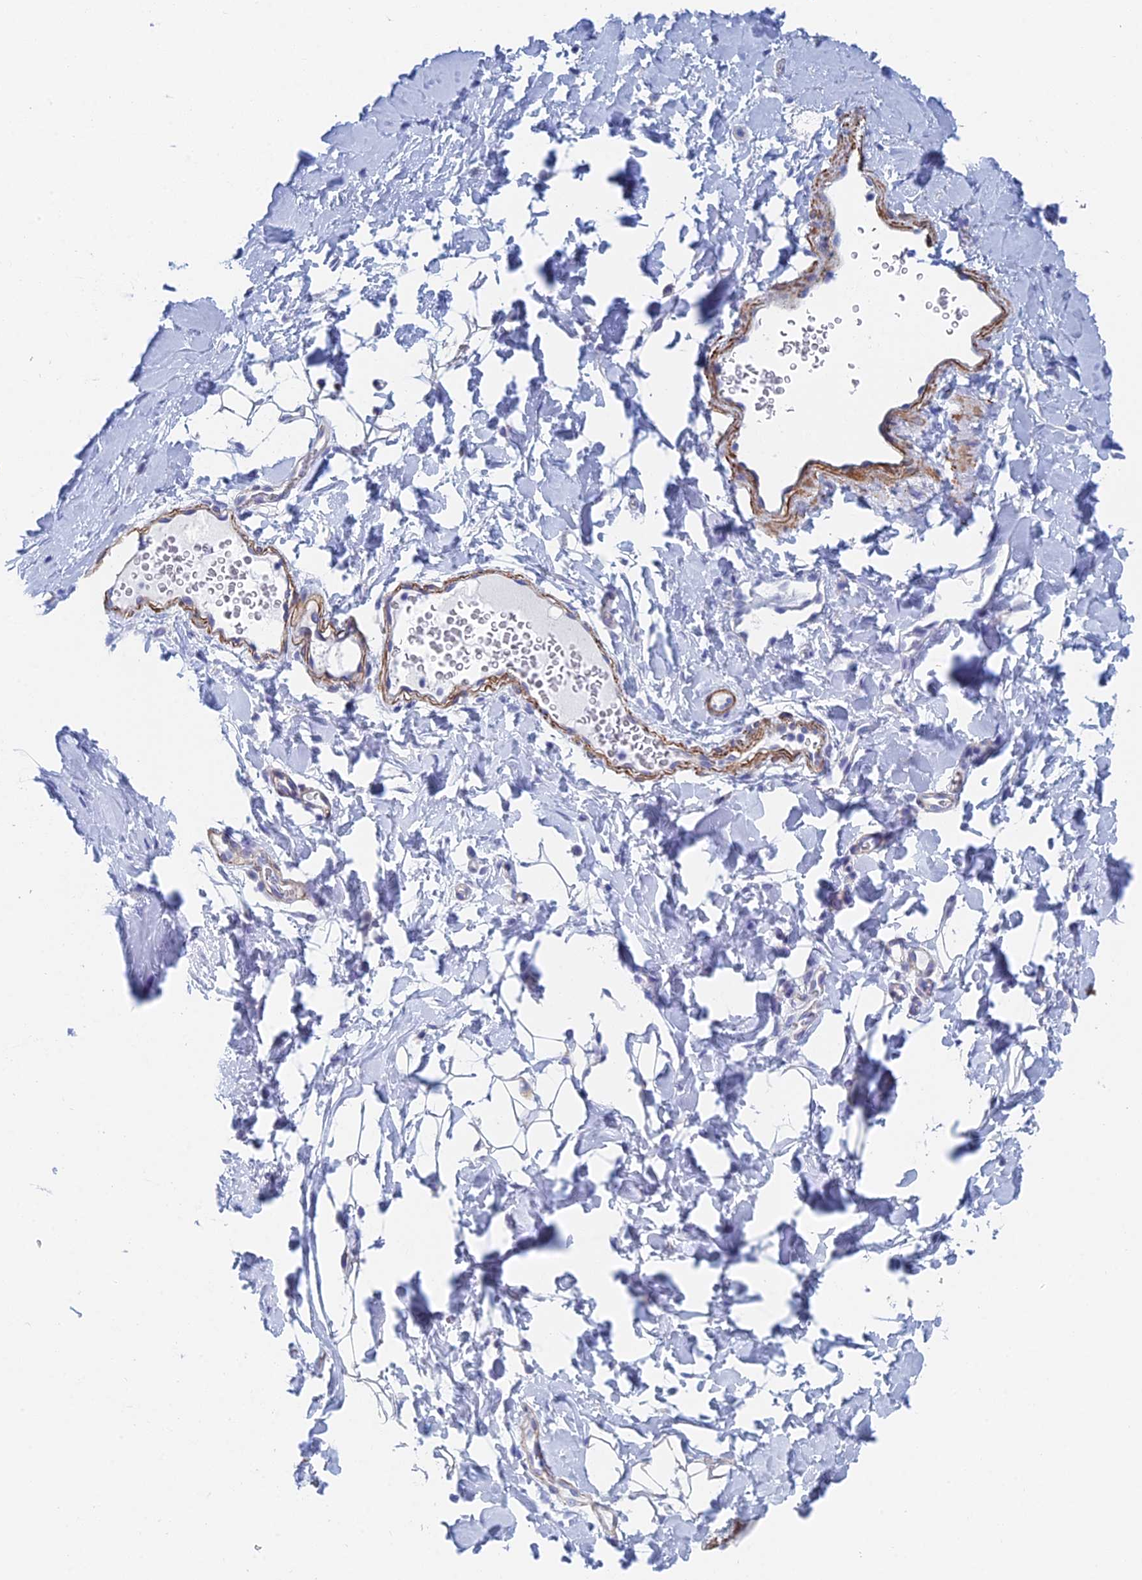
{"staining": {"intensity": "negative", "quantity": "none", "location": "none"}, "tissue": "adipose tissue", "cell_type": "Adipocytes", "image_type": "normal", "snomed": [{"axis": "morphology", "description": "Normal tissue, NOS"}, {"axis": "topography", "description": "Breast"}], "caption": "High power microscopy image of an IHC micrograph of normal adipose tissue, revealing no significant staining in adipocytes. Brightfield microscopy of IHC stained with DAB (3,3'-diaminobenzidine) (brown) and hematoxylin (blue), captured at high magnification.", "gene": "KCNK18", "patient": {"sex": "female", "age": 26}}